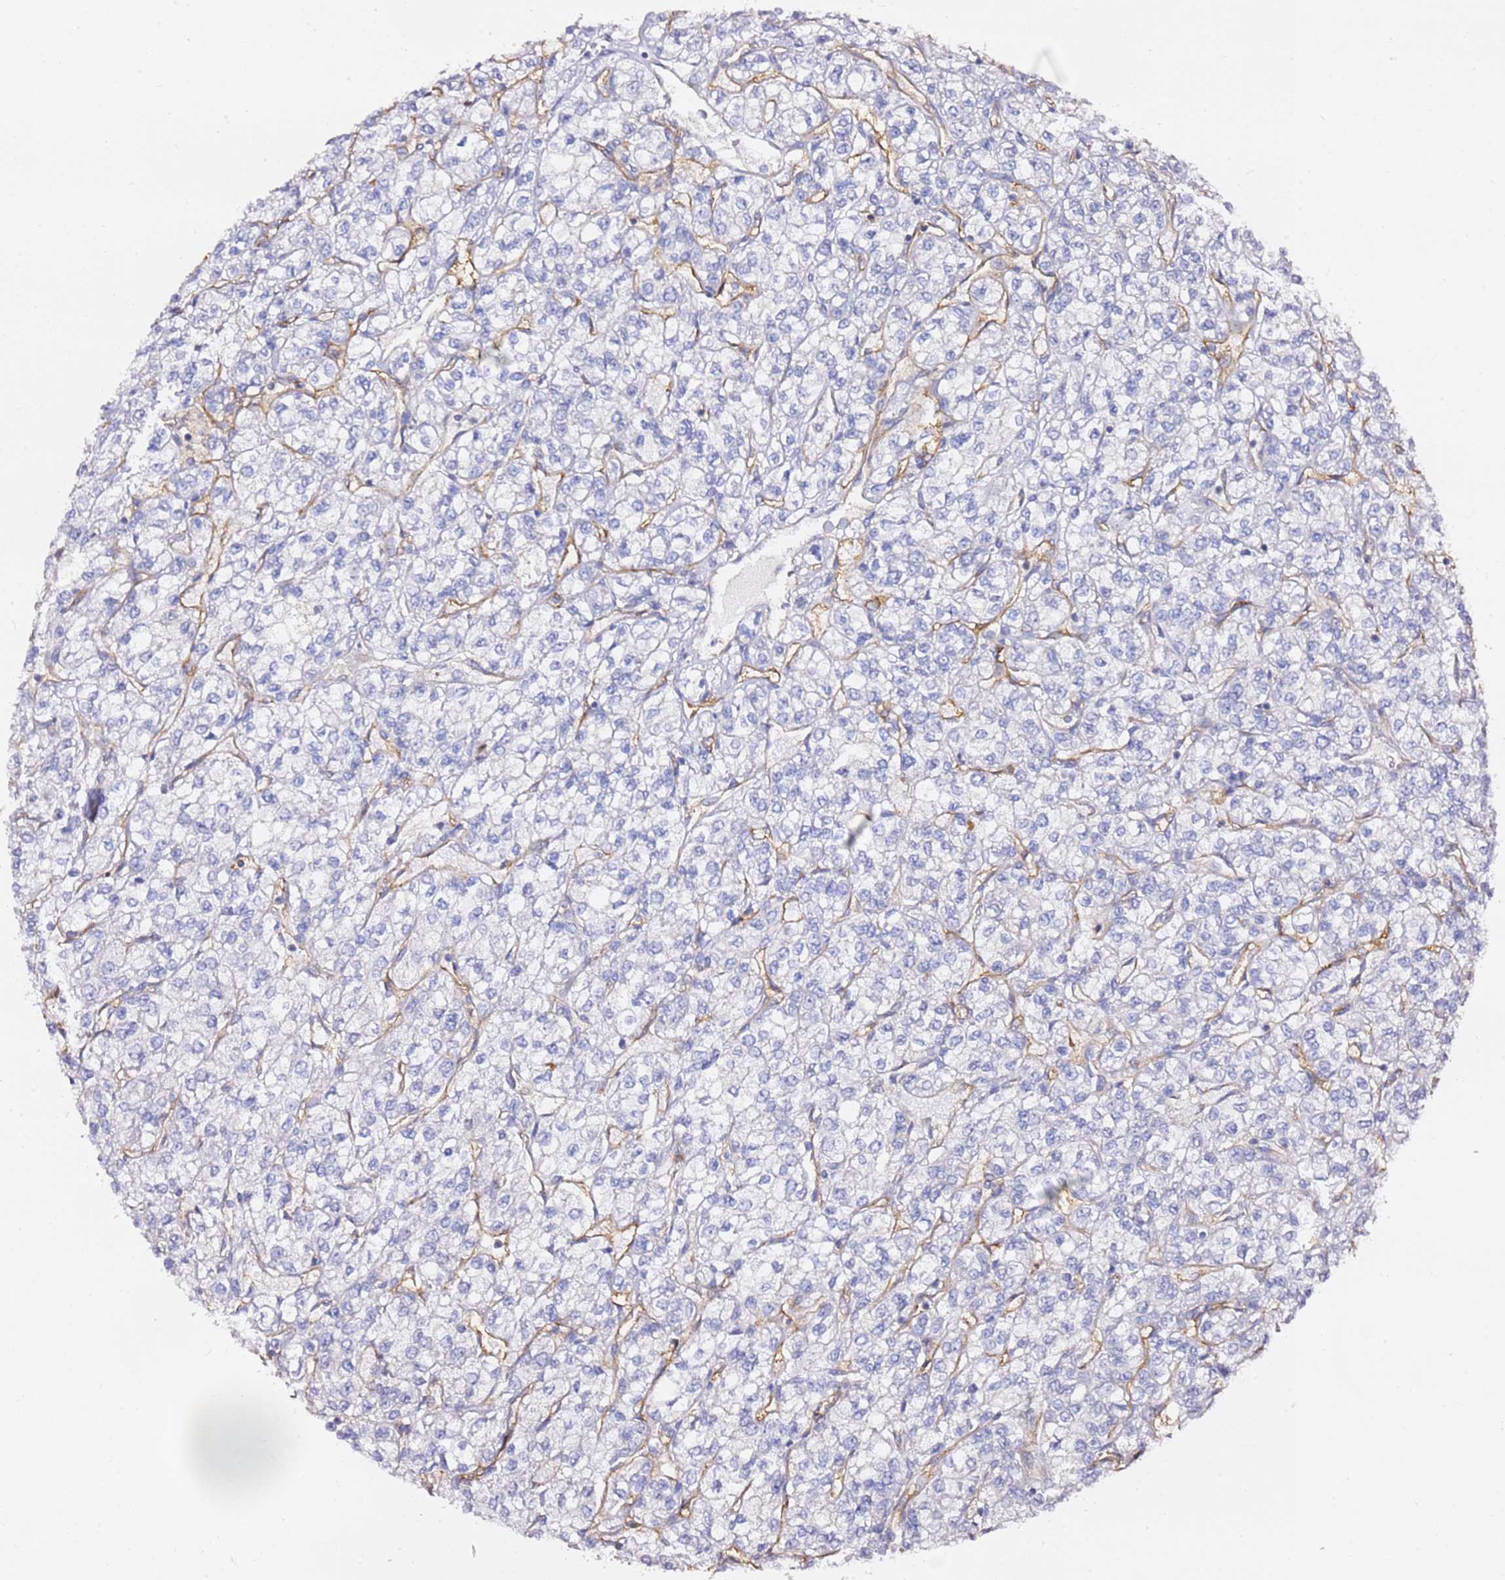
{"staining": {"intensity": "negative", "quantity": "none", "location": "none"}, "tissue": "renal cancer", "cell_type": "Tumor cells", "image_type": "cancer", "snomed": [{"axis": "morphology", "description": "Adenocarcinoma, NOS"}, {"axis": "topography", "description": "Kidney"}], "caption": "There is no significant staining in tumor cells of adenocarcinoma (renal).", "gene": "KIF7", "patient": {"sex": "male", "age": 80}}